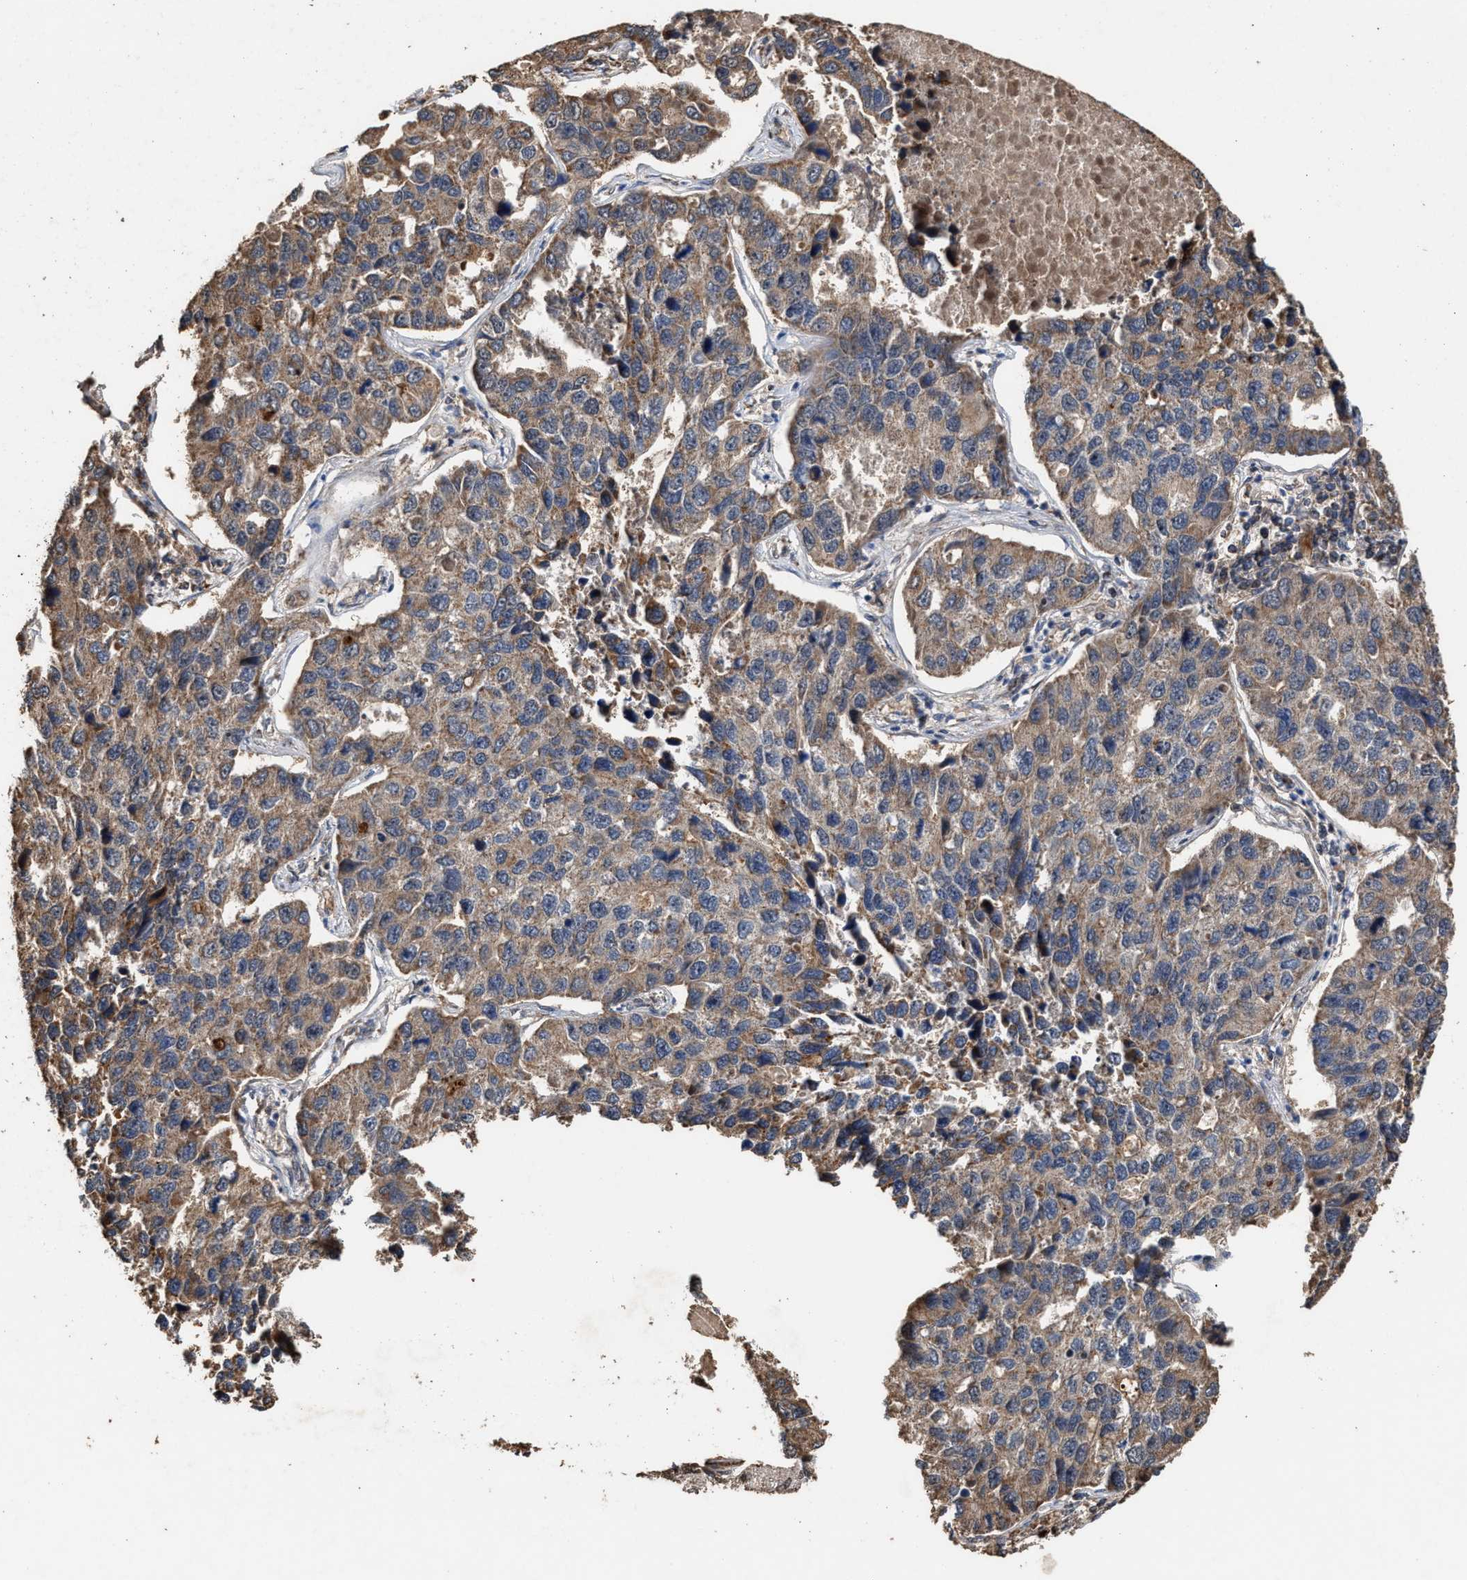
{"staining": {"intensity": "weak", "quantity": ">75%", "location": "cytoplasmic/membranous"}, "tissue": "lung cancer", "cell_type": "Tumor cells", "image_type": "cancer", "snomed": [{"axis": "morphology", "description": "Adenocarcinoma, NOS"}, {"axis": "topography", "description": "Lung"}], "caption": "Immunohistochemistry (DAB) staining of human lung cancer (adenocarcinoma) shows weak cytoplasmic/membranous protein staining in approximately >75% of tumor cells. The staining is performed using DAB brown chromogen to label protein expression. The nuclei are counter-stained blue using hematoxylin.", "gene": "ZNHIT6", "patient": {"sex": "male", "age": 64}}